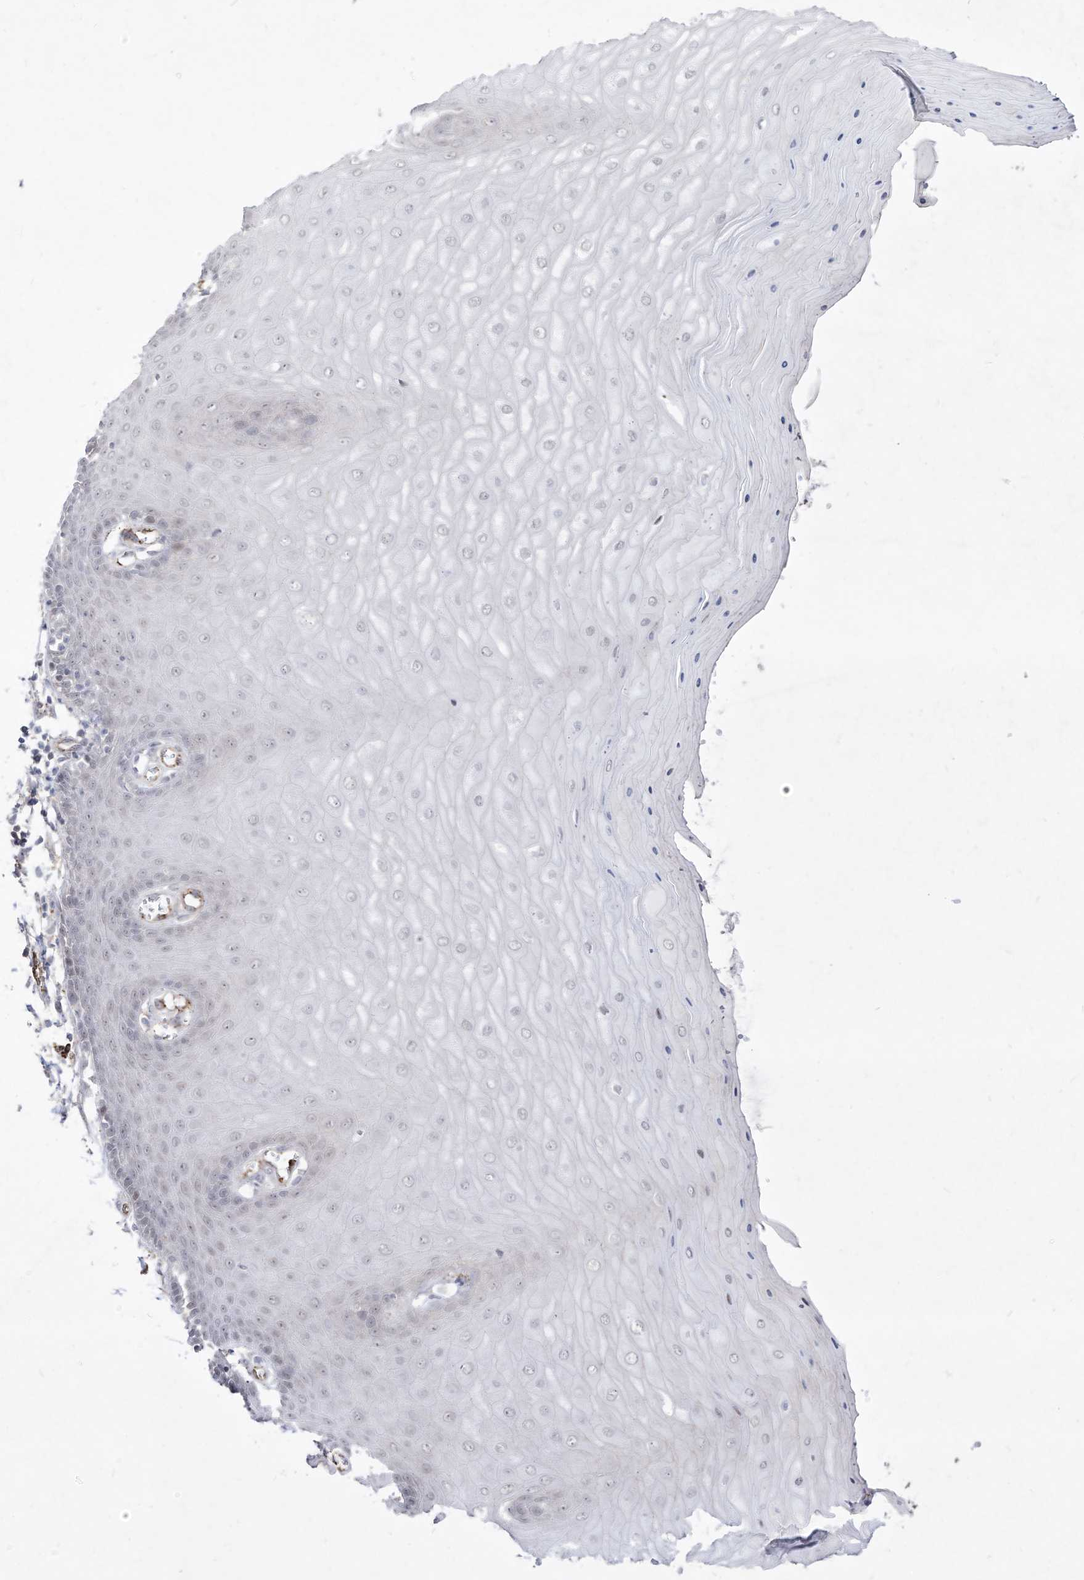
{"staining": {"intensity": "moderate", "quantity": "25%-75%", "location": "cytoplasmic/membranous"}, "tissue": "cervix", "cell_type": "Glandular cells", "image_type": "normal", "snomed": [{"axis": "morphology", "description": "Normal tissue, NOS"}, {"axis": "topography", "description": "Cervix"}], "caption": "Immunohistochemistry staining of unremarkable cervix, which reveals medium levels of moderate cytoplasmic/membranous expression in approximately 25%-75% of glandular cells indicating moderate cytoplasmic/membranous protein expression. The staining was performed using DAB (brown) for protein detection and nuclei were counterstained in hematoxylin (blue).", "gene": "ZGRF1", "patient": {"sex": "female", "age": 55}}